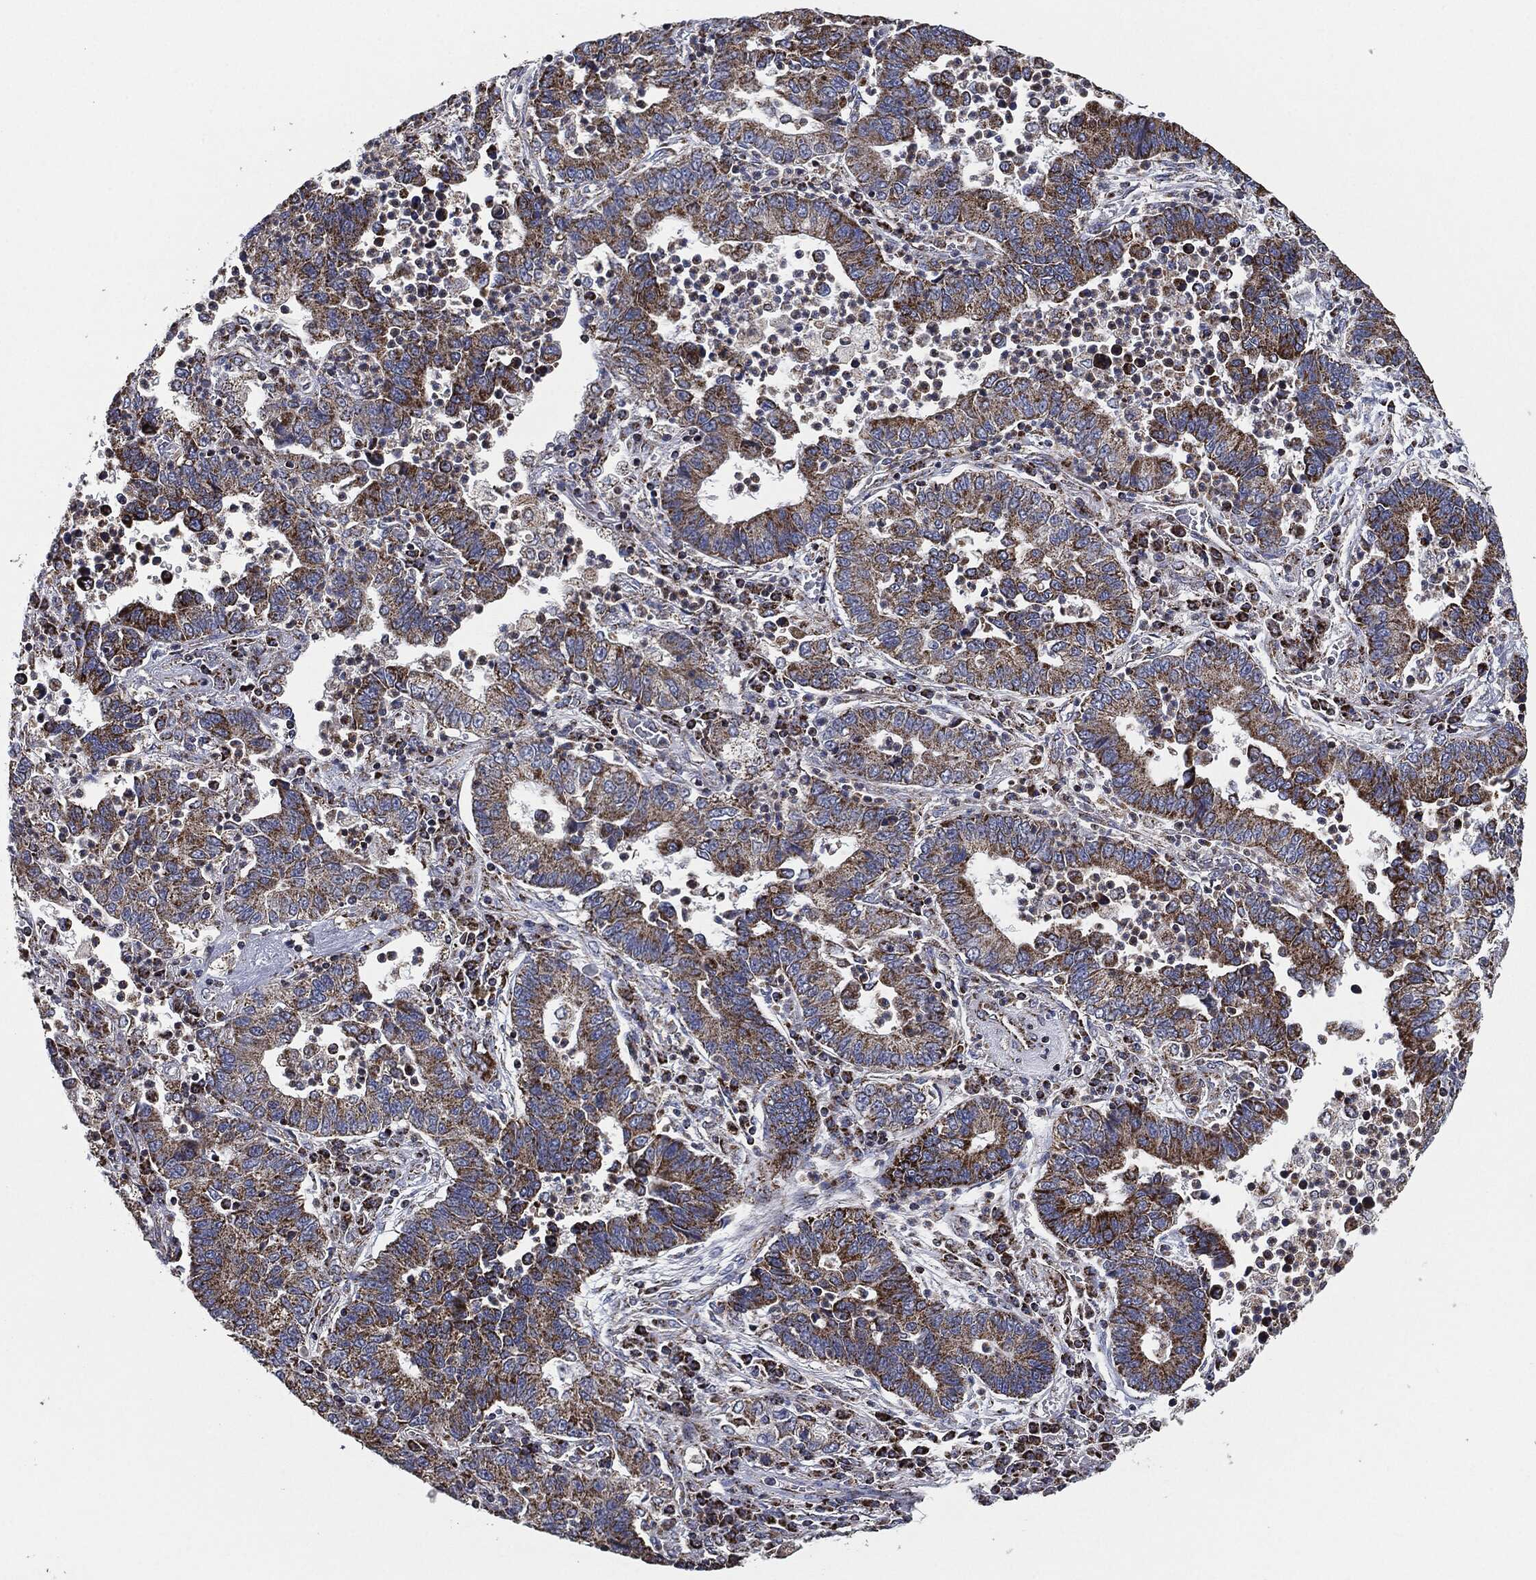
{"staining": {"intensity": "moderate", "quantity": ">75%", "location": "cytoplasmic/membranous"}, "tissue": "lung cancer", "cell_type": "Tumor cells", "image_type": "cancer", "snomed": [{"axis": "morphology", "description": "Adenocarcinoma, NOS"}, {"axis": "topography", "description": "Lung"}], "caption": "Immunohistochemical staining of human lung adenocarcinoma reveals moderate cytoplasmic/membranous protein positivity in approximately >75% of tumor cells.", "gene": "NDUFV2", "patient": {"sex": "female", "age": 57}}